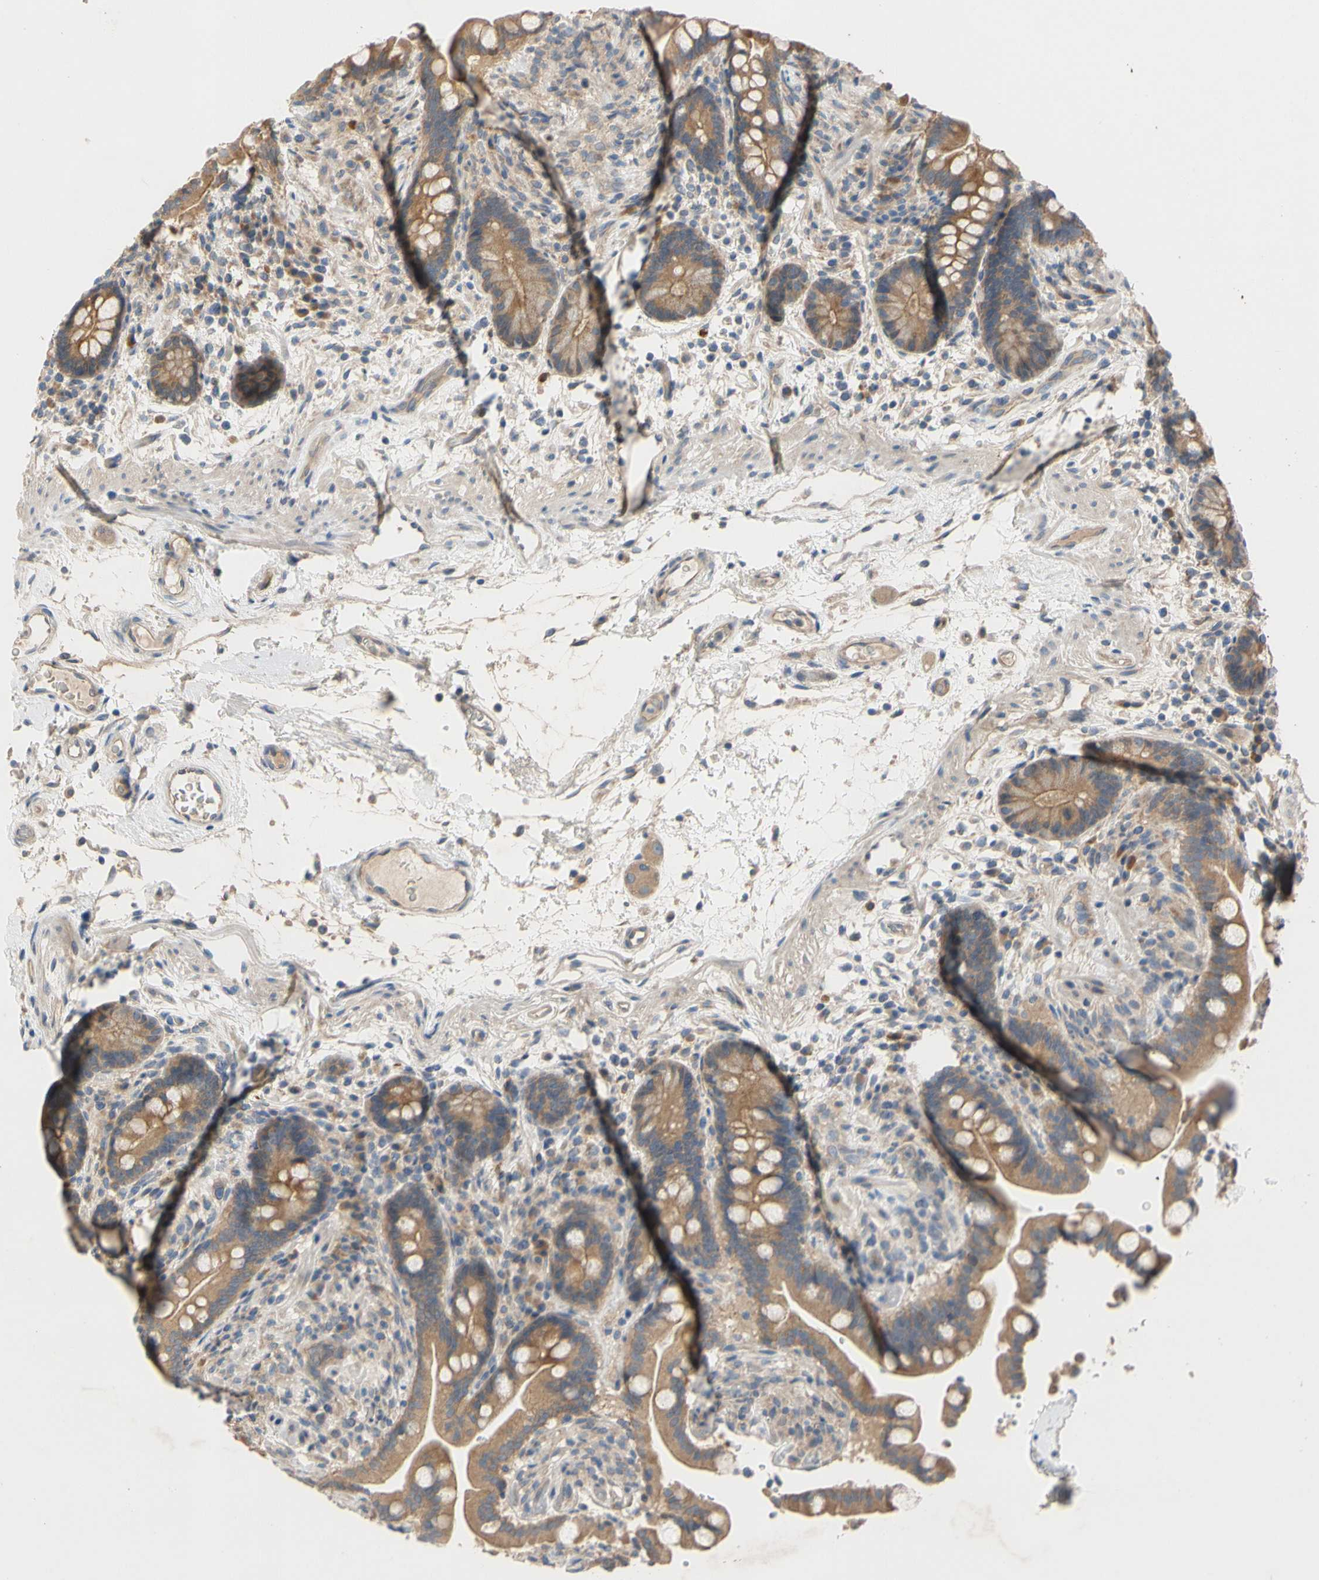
{"staining": {"intensity": "weak", "quantity": ">75%", "location": "cytoplasmic/membranous"}, "tissue": "colon", "cell_type": "Endothelial cells", "image_type": "normal", "snomed": [{"axis": "morphology", "description": "Normal tissue, NOS"}, {"axis": "topography", "description": "Colon"}], "caption": "The immunohistochemical stain shows weak cytoplasmic/membranous positivity in endothelial cells of normal colon.", "gene": "MBTPS2", "patient": {"sex": "male", "age": 73}}